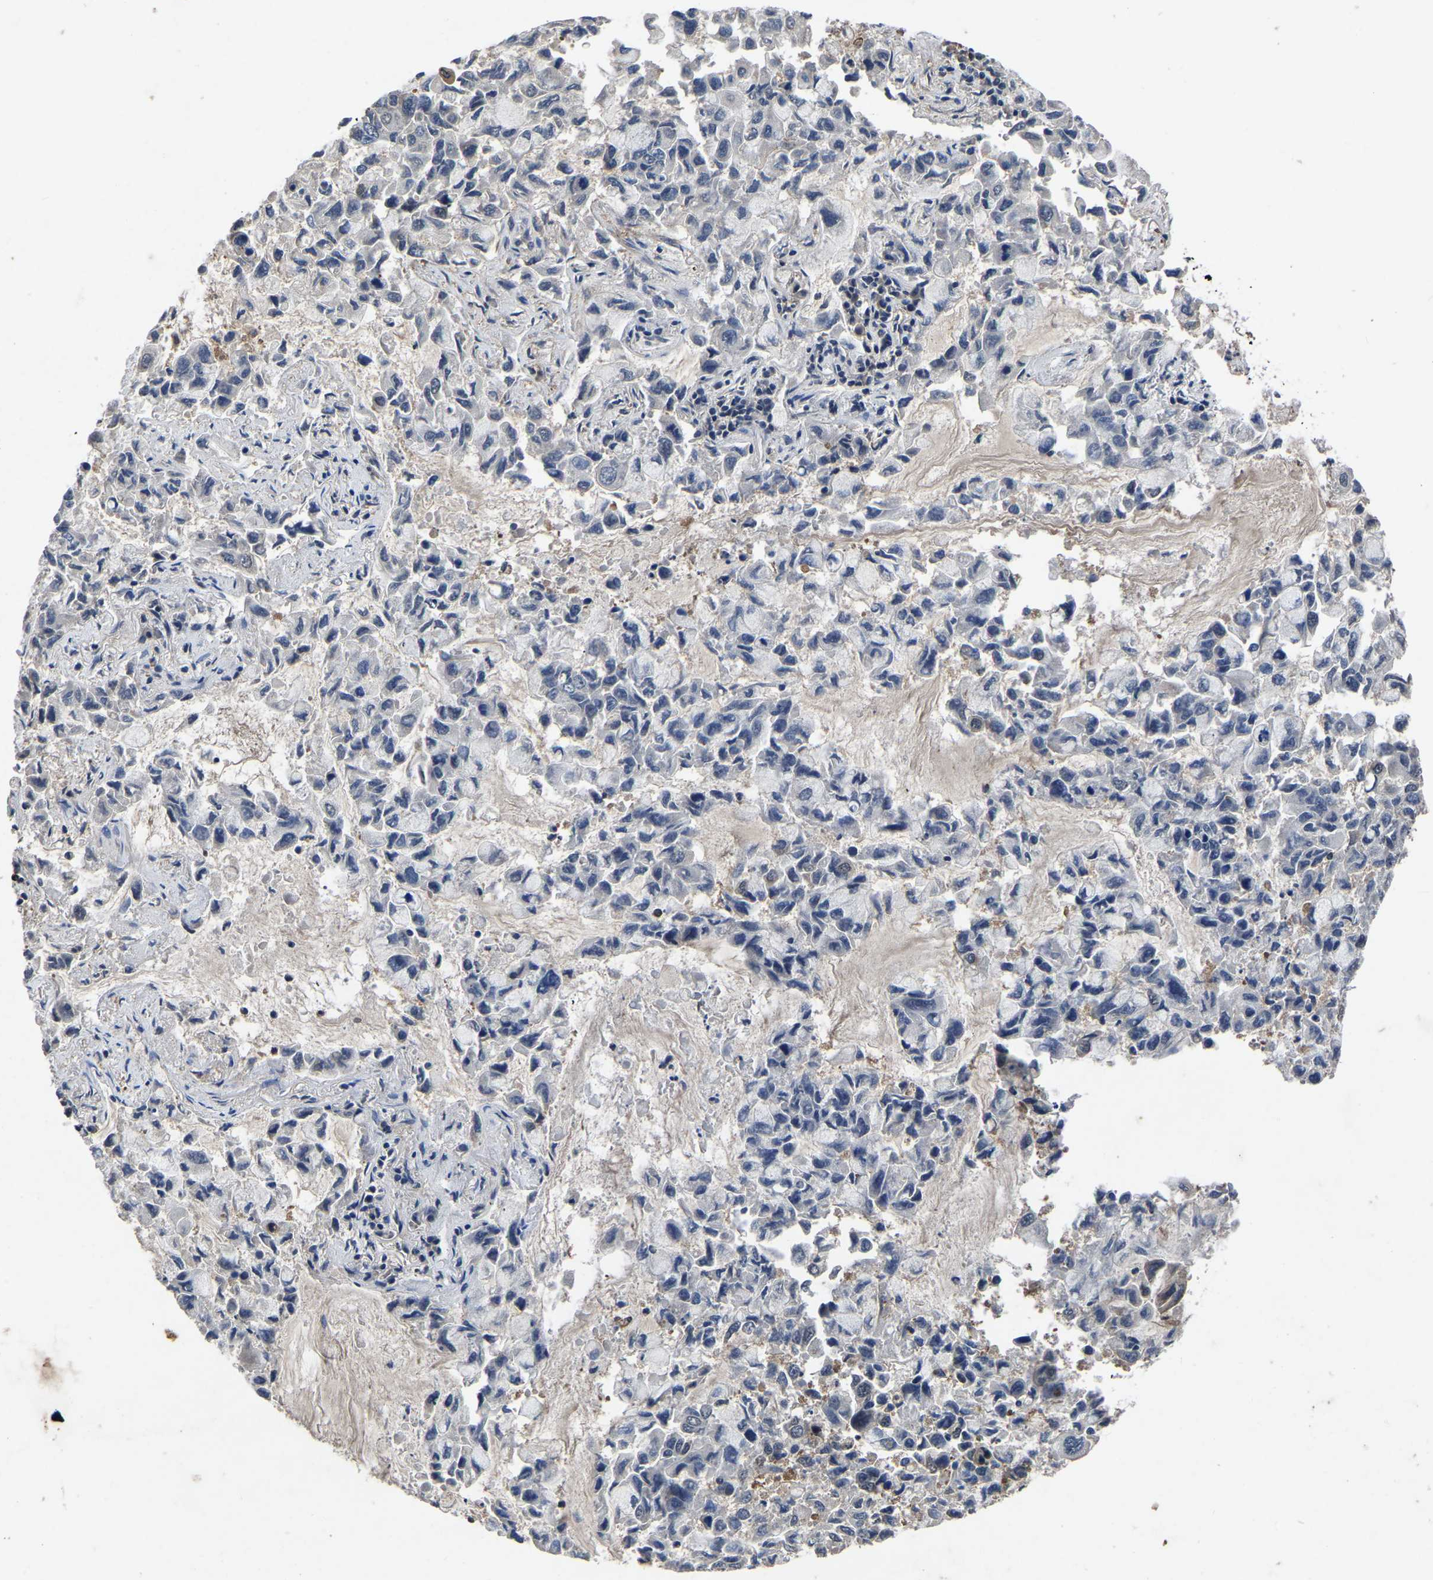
{"staining": {"intensity": "negative", "quantity": "none", "location": "none"}, "tissue": "lung cancer", "cell_type": "Tumor cells", "image_type": "cancer", "snomed": [{"axis": "morphology", "description": "Adenocarcinoma, NOS"}, {"axis": "topography", "description": "Lung"}], "caption": "The image reveals no staining of tumor cells in lung cancer.", "gene": "FGD5", "patient": {"sex": "male", "age": 64}}